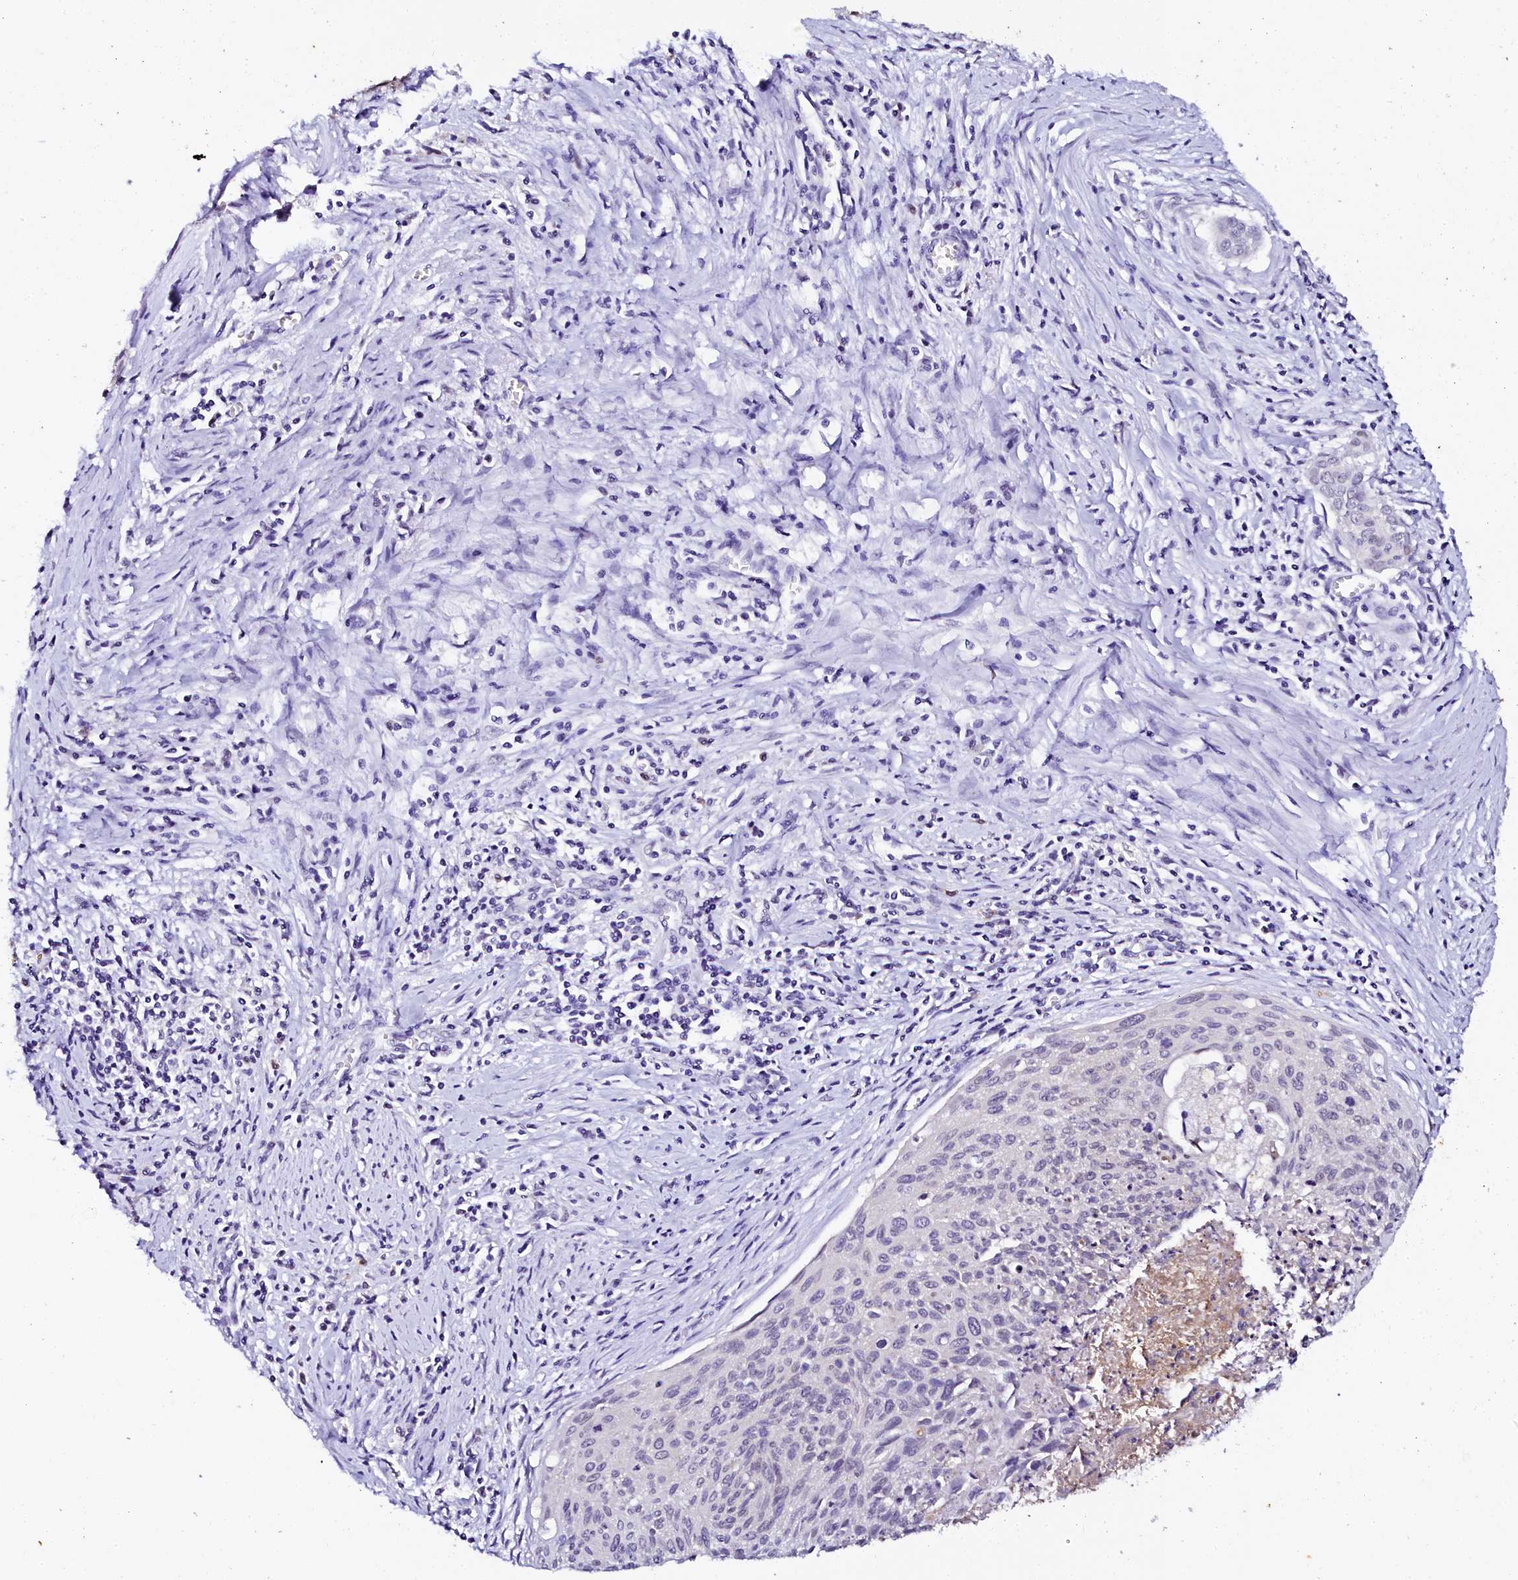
{"staining": {"intensity": "negative", "quantity": "none", "location": "none"}, "tissue": "cervical cancer", "cell_type": "Tumor cells", "image_type": "cancer", "snomed": [{"axis": "morphology", "description": "Squamous cell carcinoma, NOS"}, {"axis": "topography", "description": "Cervix"}], "caption": "Immunohistochemistry (IHC) image of human cervical cancer (squamous cell carcinoma) stained for a protein (brown), which shows no expression in tumor cells.", "gene": "SORD", "patient": {"sex": "female", "age": 55}}